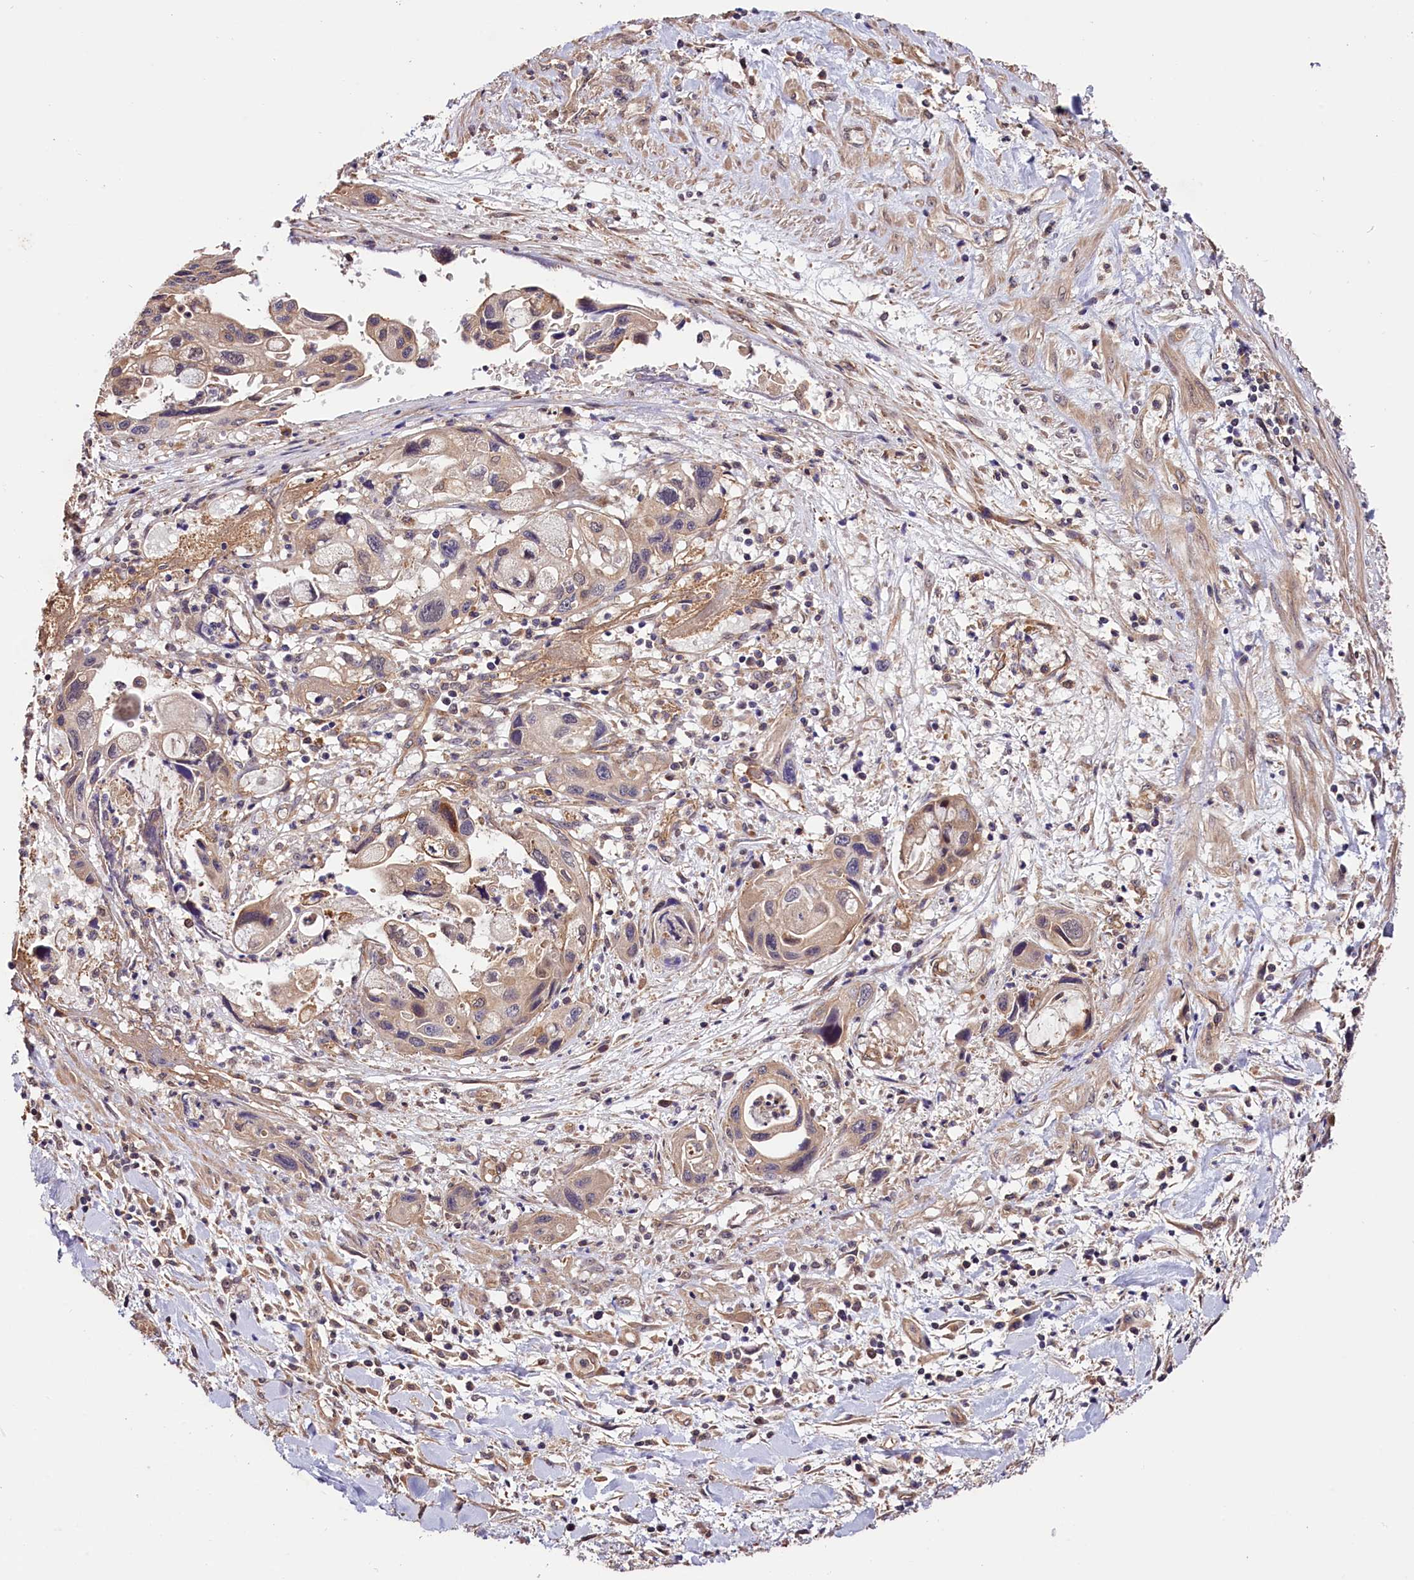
{"staining": {"intensity": "negative", "quantity": "none", "location": "none"}, "tissue": "pancreatic cancer", "cell_type": "Tumor cells", "image_type": "cancer", "snomed": [{"axis": "morphology", "description": "Adenocarcinoma, NOS"}, {"axis": "topography", "description": "Pancreas"}], "caption": "There is no significant expression in tumor cells of pancreatic cancer (adenocarcinoma). (Immunohistochemistry (ihc), brightfield microscopy, high magnification).", "gene": "CES3", "patient": {"sex": "female", "age": 50}}